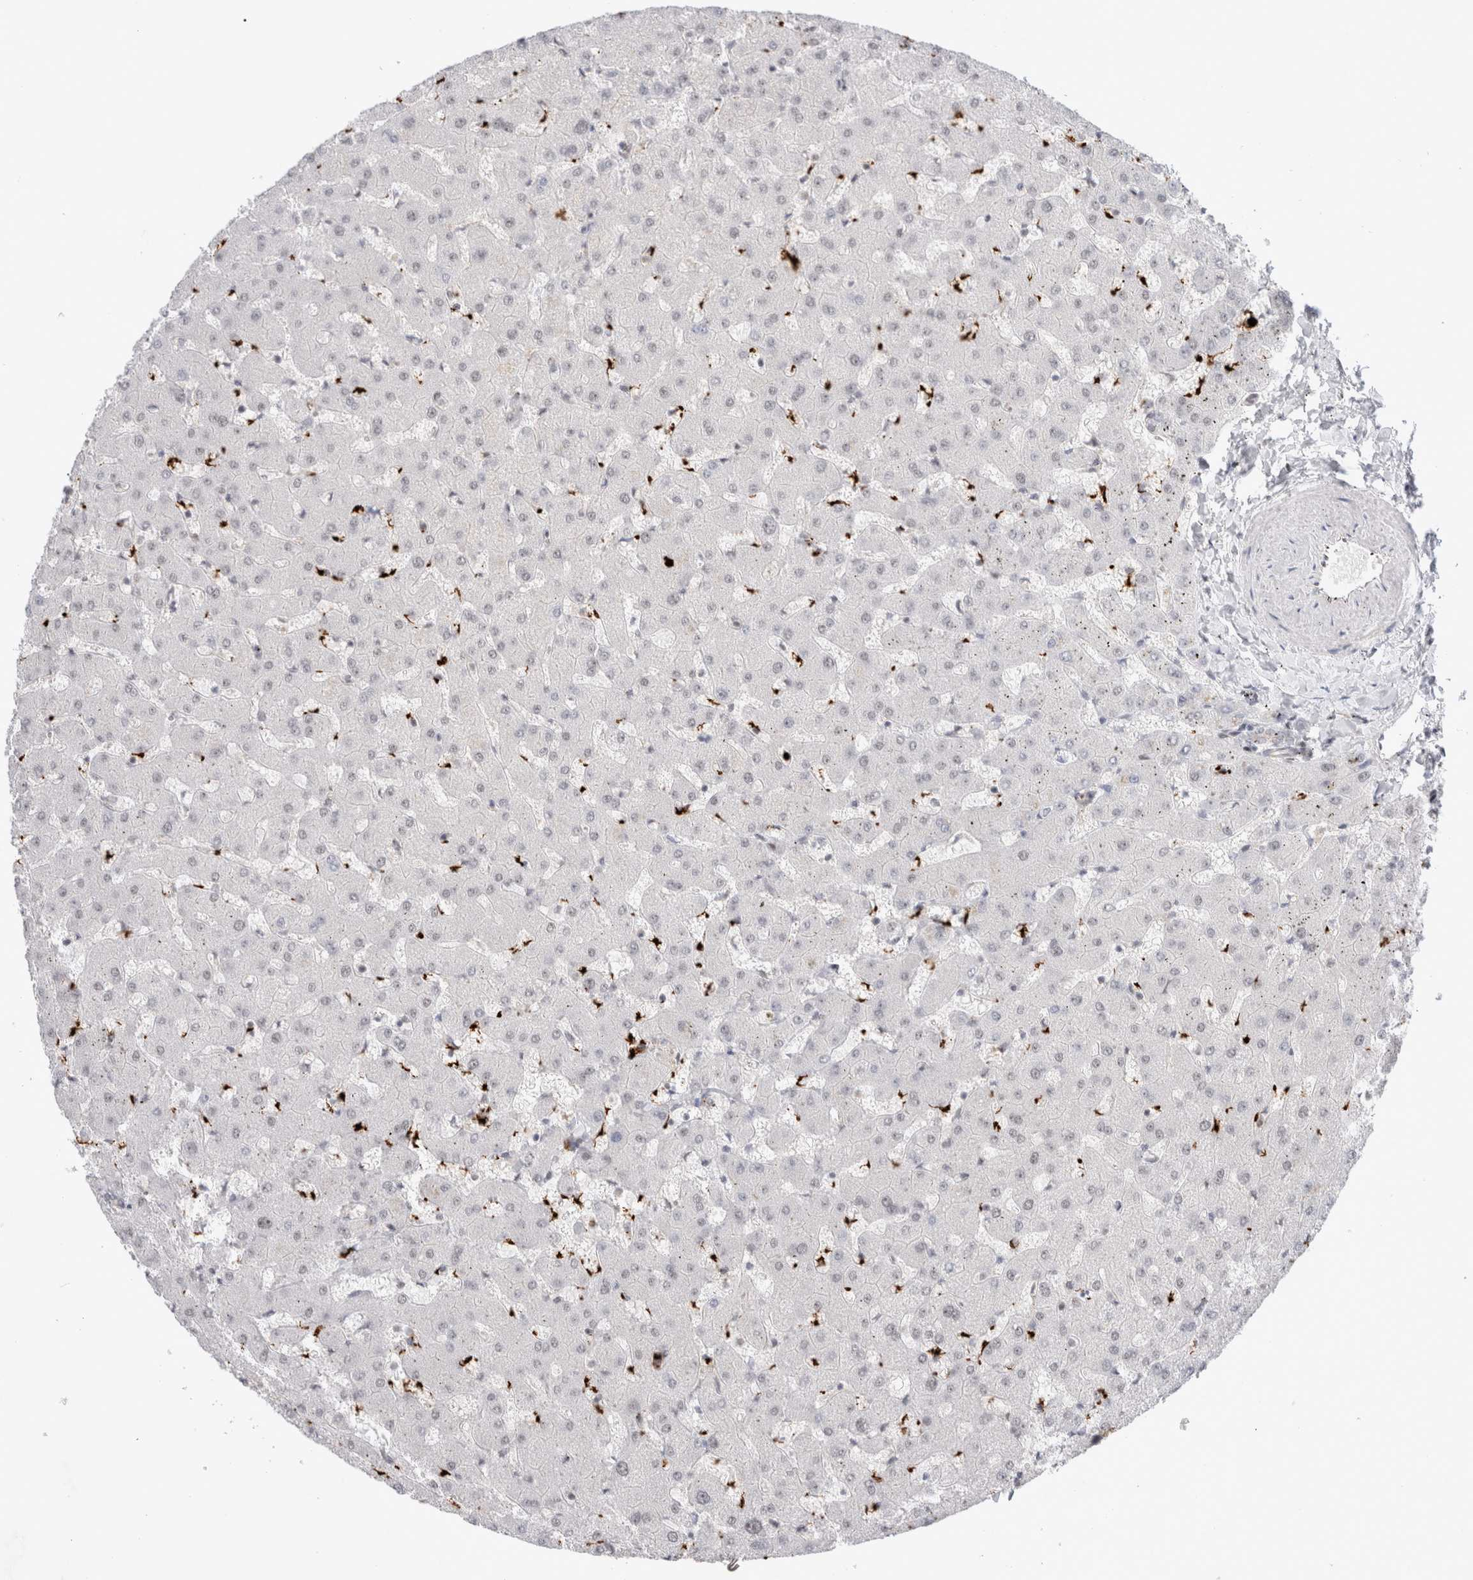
{"staining": {"intensity": "negative", "quantity": "none", "location": "none"}, "tissue": "liver", "cell_type": "Cholangiocytes", "image_type": "normal", "snomed": [{"axis": "morphology", "description": "Normal tissue, NOS"}, {"axis": "topography", "description": "Liver"}], "caption": "High power microscopy photomicrograph of an immunohistochemistry photomicrograph of benign liver, revealing no significant staining in cholangiocytes.", "gene": "VPS28", "patient": {"sex": "female", "age": 63}}